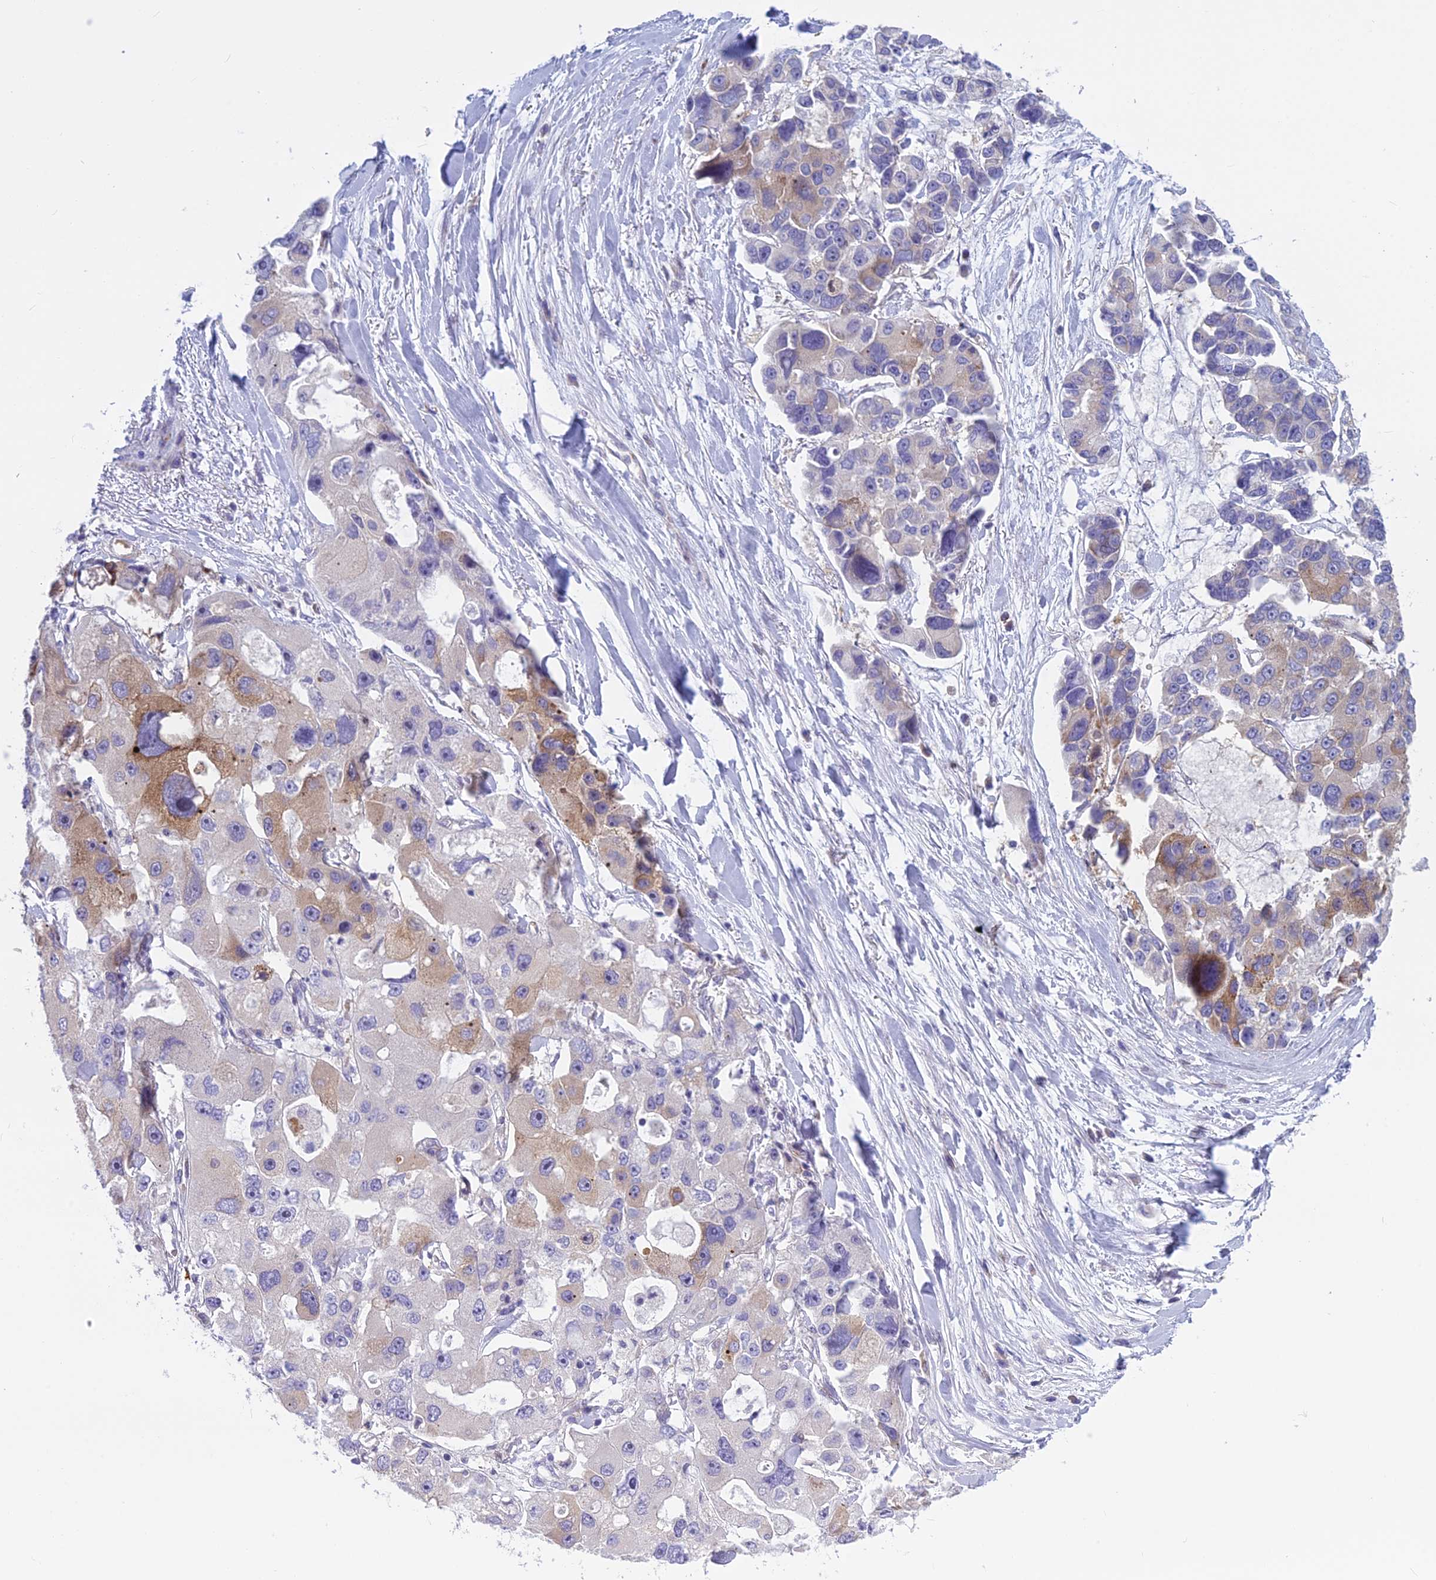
{"staining": {"intensity": "moderate", "quantity": "25%-75%", "location": "cytoplasmic/membranous"}, "tissue": "lung cancer", "cell_type": "Tumor cells", "image_type": "cancer", "snomed": [{"axis": "morphology", "description": "Adenocarcinoma, NOS"}, {"axis": "topography", "description": "Lung"}], "caption": "Protein analysis of lung cancer tissue shows moderate cytoplasmic/membranous expression in about 25%-75% of tumor cells.", "gene": "PCDHB14", "patient": {"sex": "female", "age": 54}}